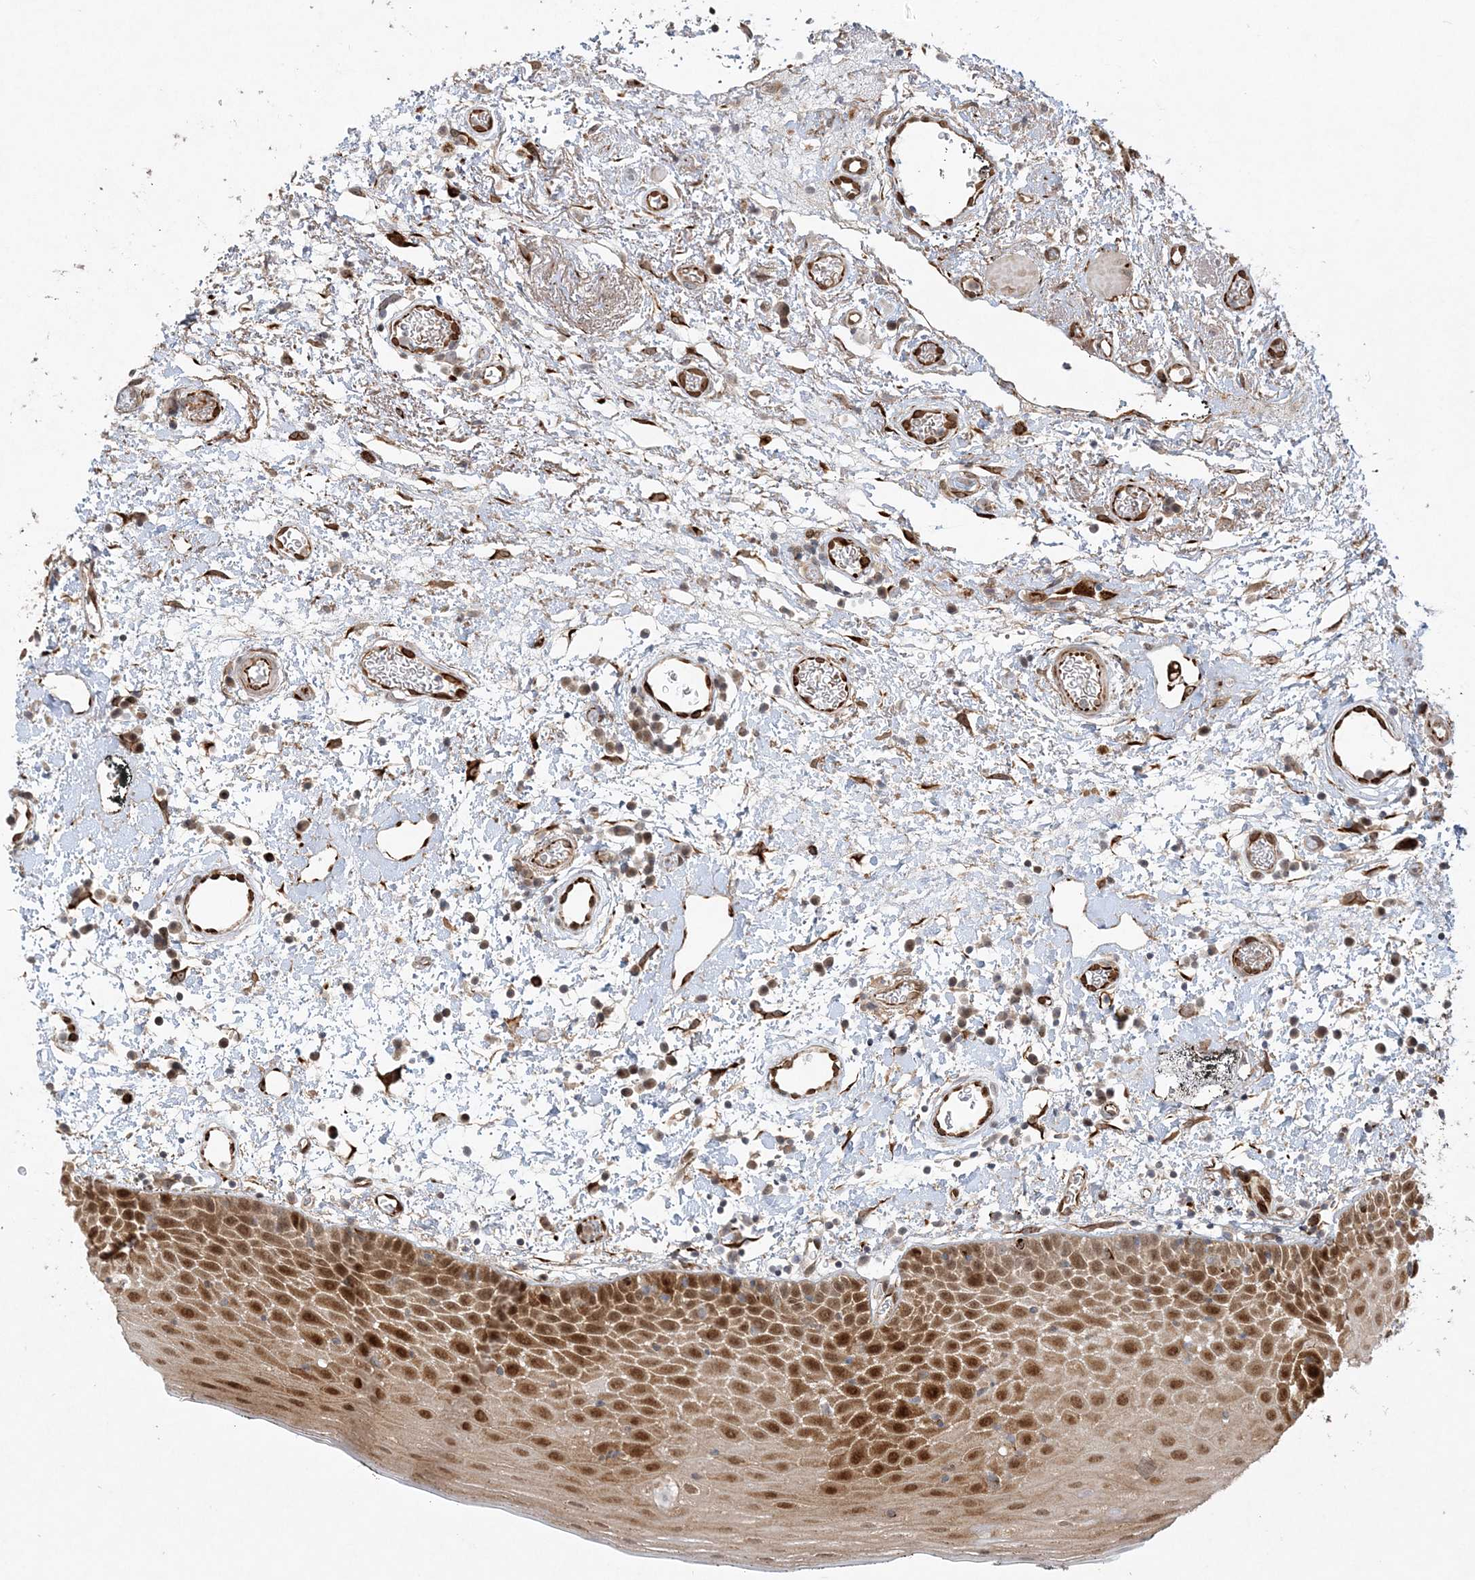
{"staining": {"intensity": "strong", "quantity": "25%-75%", "location": "cytoplasmic/membranous,nuclear"}, "tissue": "oral mucosa", "cell_type": "Squamous epithelial cells", "image_type": "normal", "snomed": [{"axis": "morphology", "description": "Normal tissue, NOS"}, {"axis": "topography", "description": "Oral tissue"}], "caption": "Immunohistochemistry image of benign oral mucosa stained for a protein (brown), which demonstrates high levels of strong cytoplasmic/membranous,nuclear staining in about 25%-75% of squamous epithelial cells.", "gene": "INPP1", "patient": {"sex": "male", "age": 74}}